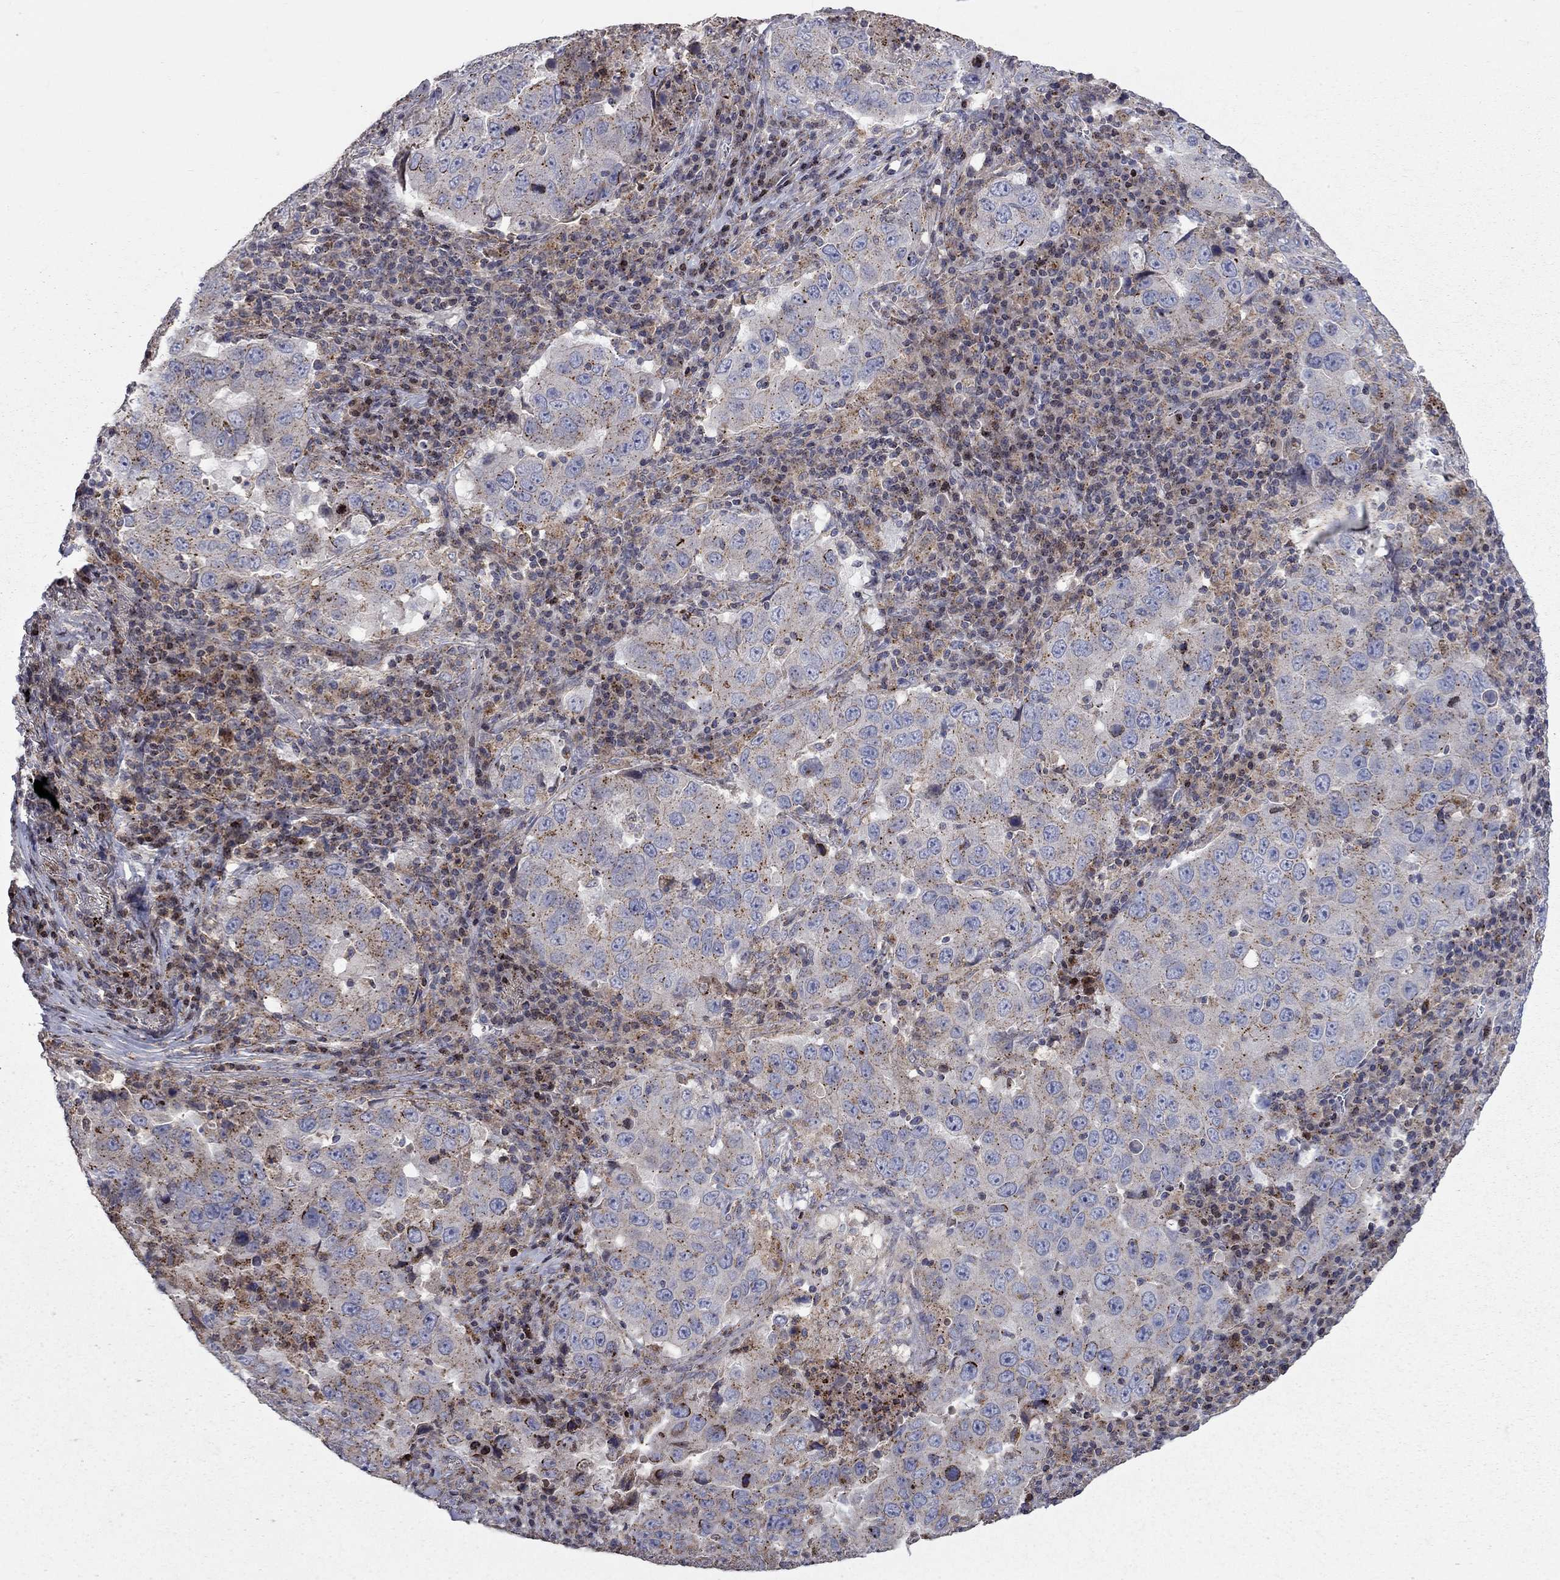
{"staining": {"intensity": "strong", "quantity": "25%-75%", "location": "cytoplasmic/membranous"}, "tissue": "lung cancer", "cell_type": "Tumor cells", "image_type": "cancer", "snomed": [{"axis": "morphology", "description": "Adenocarcinoma, NOS"}, {"axis": "topography", "description": "Lung"}], "caption": "Protein analysis of lung adenocarcinoma tissue reveals strong cytoplasmic/membranous positivity in approximately 25%-75% of tumor cells. The protein is stained brown, and the nuclei are stained in blue (DAB (3,3'-diaminobenzidine) IHC with brightfield microscopy, high magnification).", "gene": "ERN2", "patient": {"sex": "male", "age": 73}}